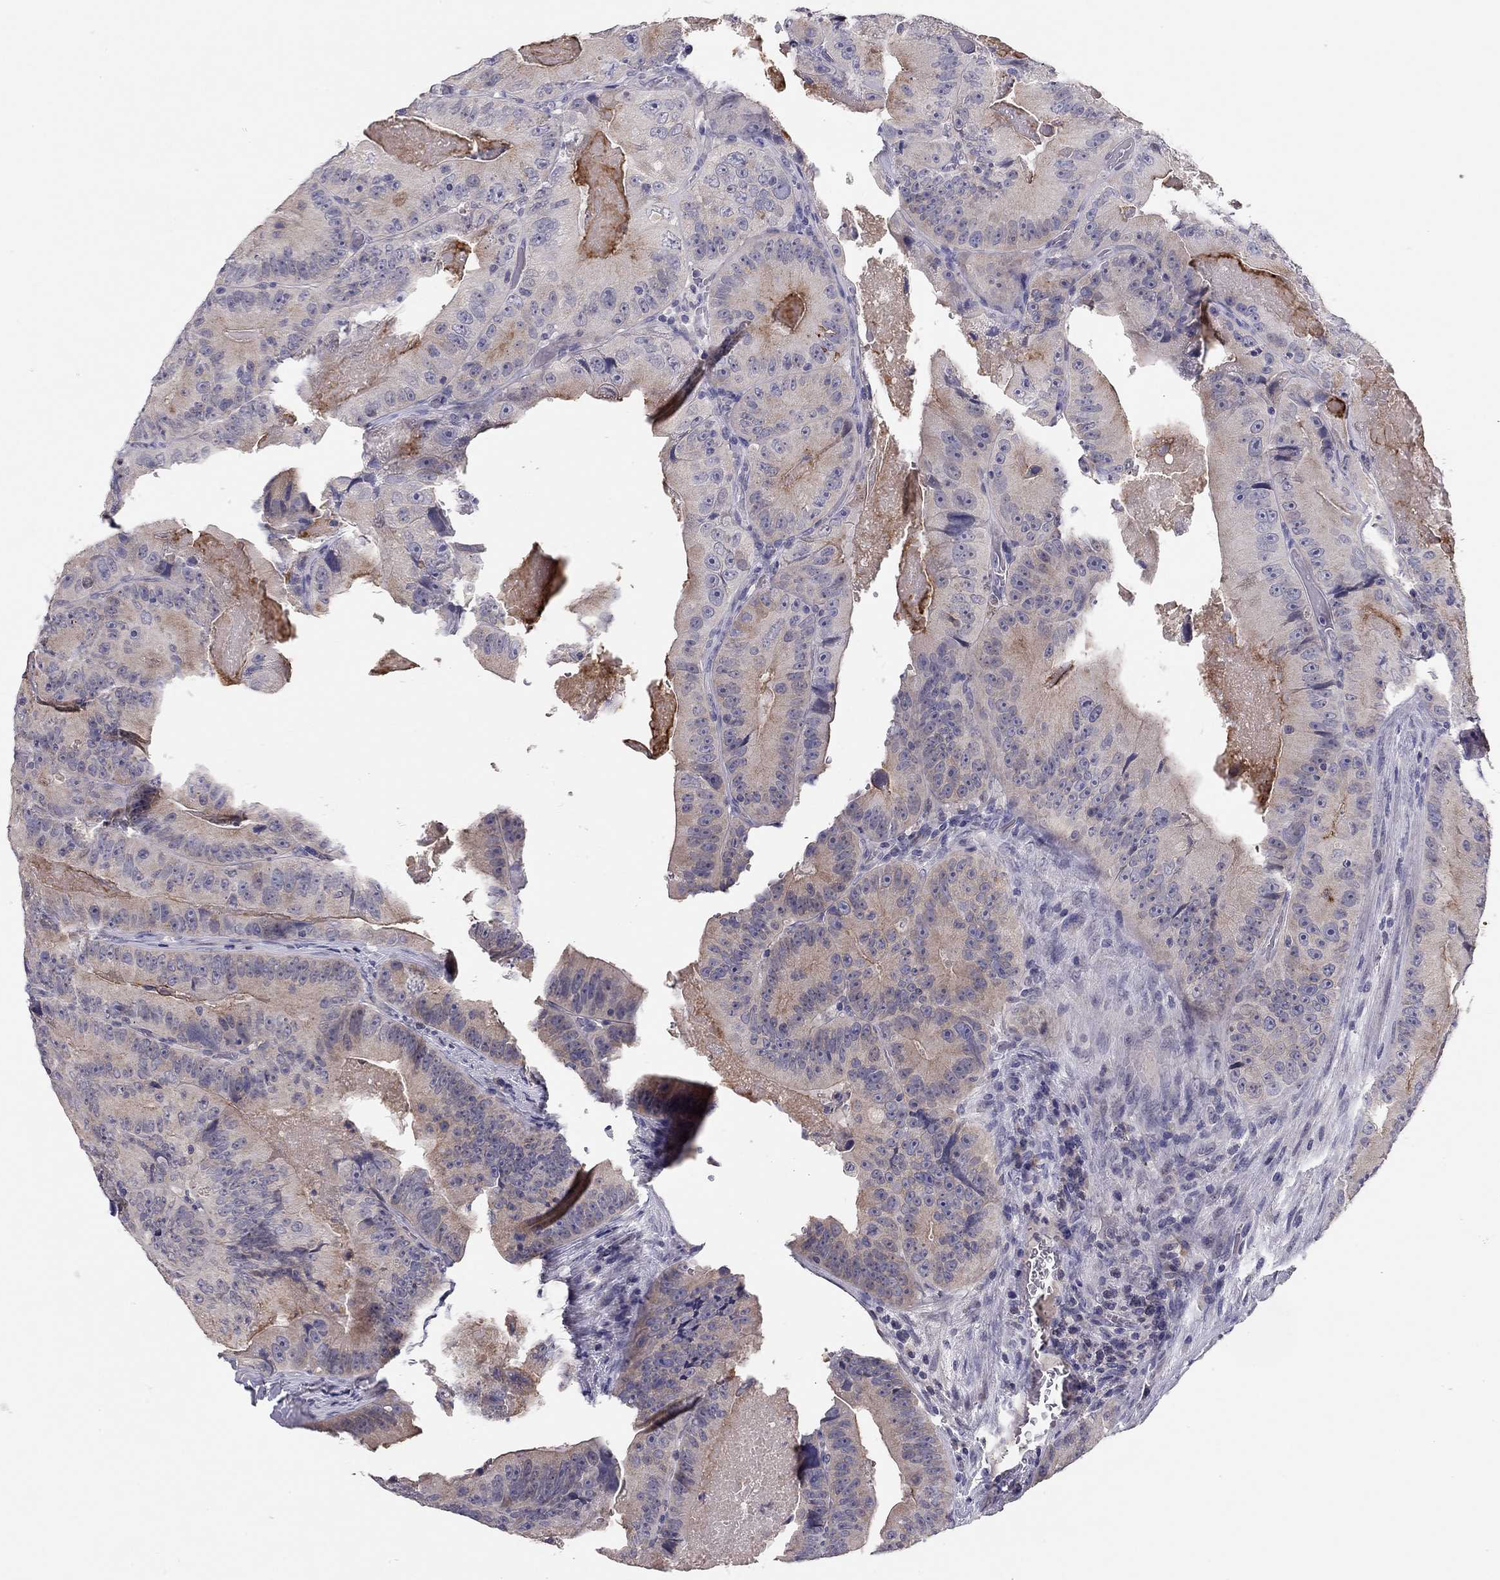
{"staining": {"intensity": "weak", "quantity": "<25%", "location": "cytoplasmic/membranous"}, "tissue": "colorectal cancer", "cell_type": "Tumor cells", "image_type": "cancer", "snomed": [{"axis": "morphology", "description": "Adenocarcinoma, NOS"}, {"axis": "topography", "description": "Colon"}], "caption": "There is no significant expression in tumor cells of colorectal cancer (adenocarcinoma).", "gene": "SCARB1", "patient": {"sex": "female", "age": 86}}